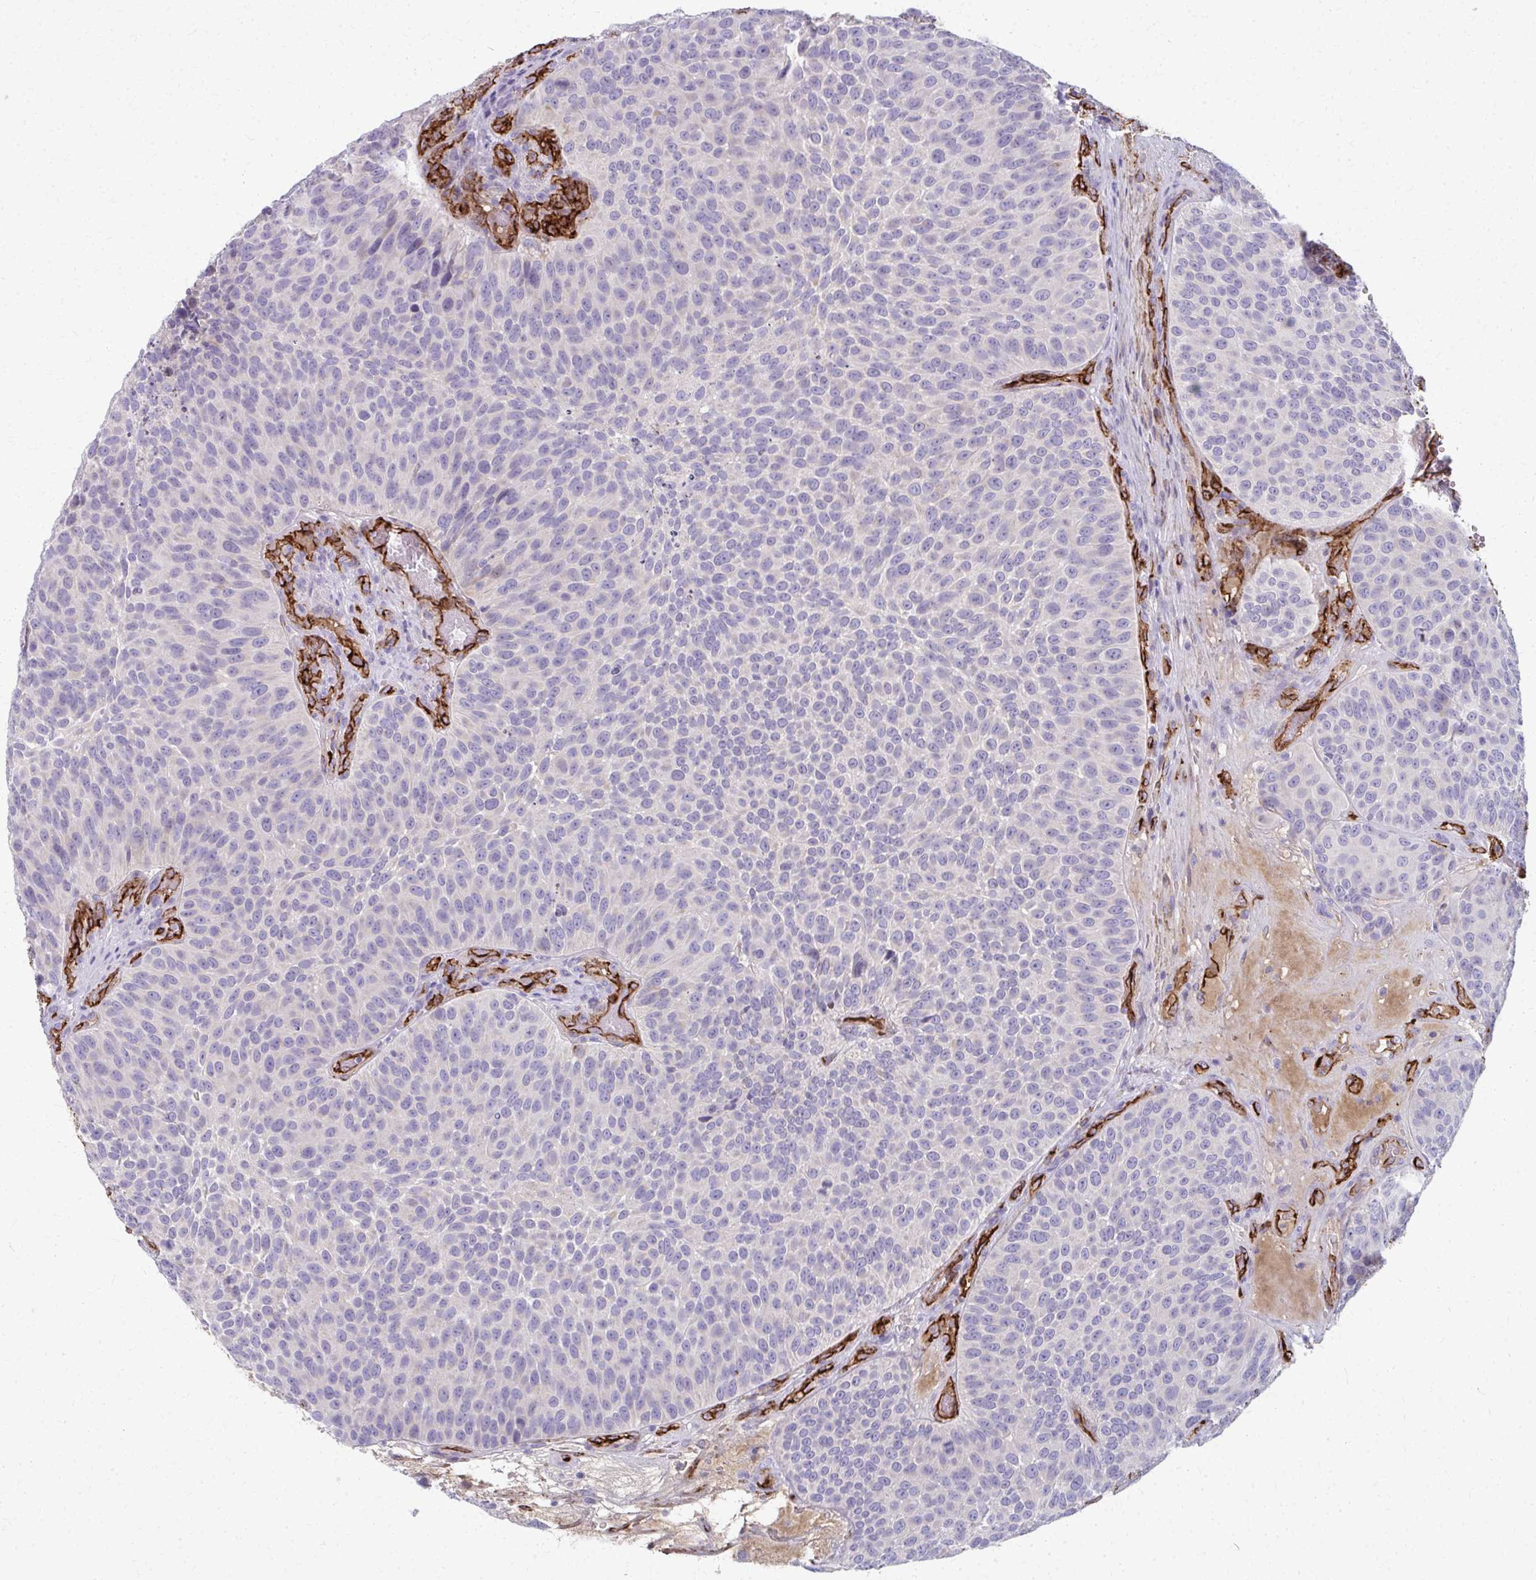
{"staining": {"intensity": "negative", "quantity": "none", "location": "none"}, "tissue": "urothelial cancer", "cell_type": "Tumor cells", "image_type": "cancer", "snomed": [{"axis": "morphology", "description": "Urothelial carcinoma, Low grade"}, {"axis": "topography", "description": "Urinary bladder"}], "caption": "A photomicrograph of human urothelial carcinoma (low-grade) is negative for staining in tumor cells. Nuclei are stained in blue.", "gene": "ADIPOQ", "patient": {"sex": "male", "age": 76}}